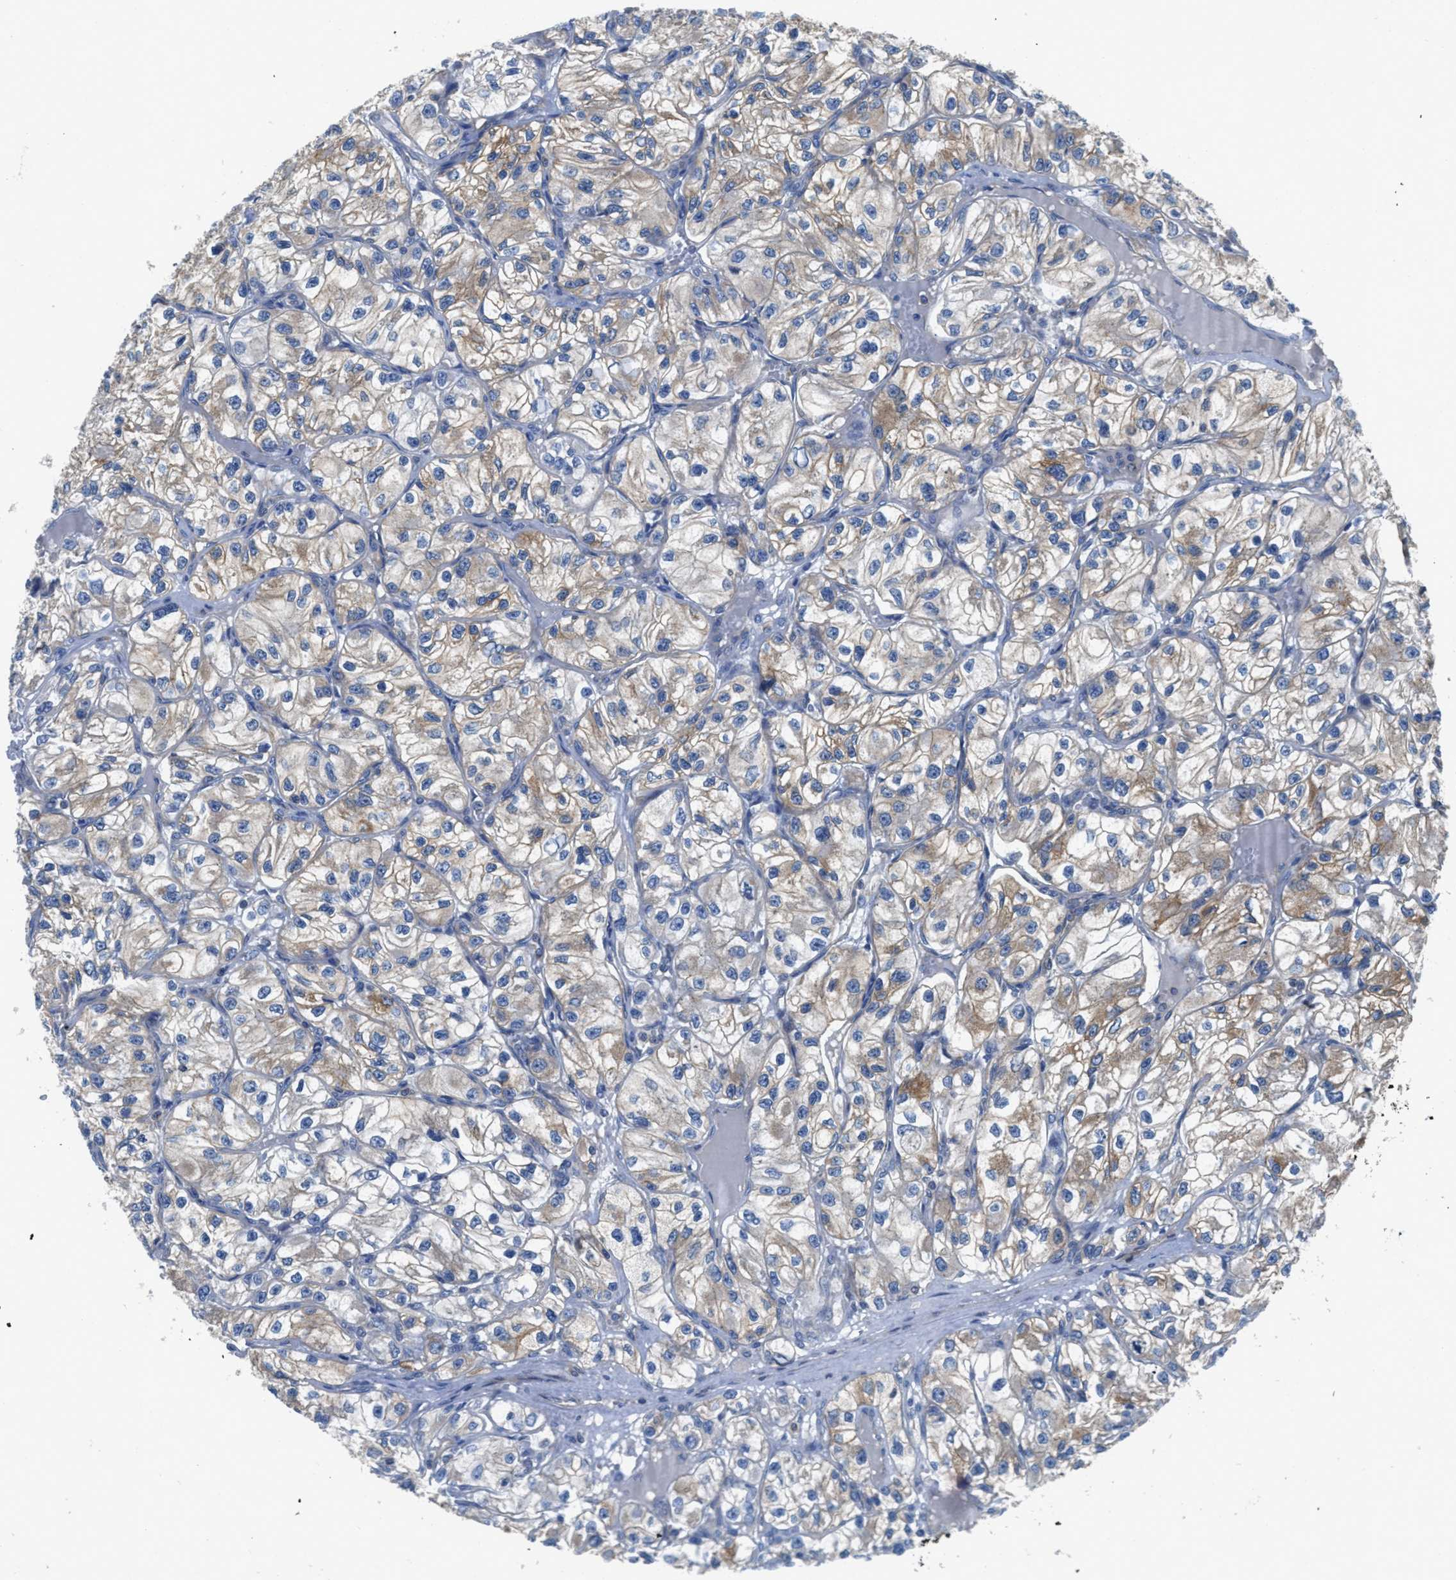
{"staining": {"intensity": "moderate", "quantity": "25%-75%", "location": "cytoplasmic/membranous"}, "tissue": "renal cancer", "cell_type": "Tumor cells", "image_type": "cancer", "snomed": [{"axis": "morphology", "description": "Adenocarcinoma, NOS"}, {"axis": "topography", "description": "Kidney"}], "caption": "Renal adenocarcinoma stained with IHC reveals moderate cytoplasmic/membranous staining in about 25%-75% of tumor cells.", "gene": "PANX1", "patient": {"sex": "female", "age": 57}}